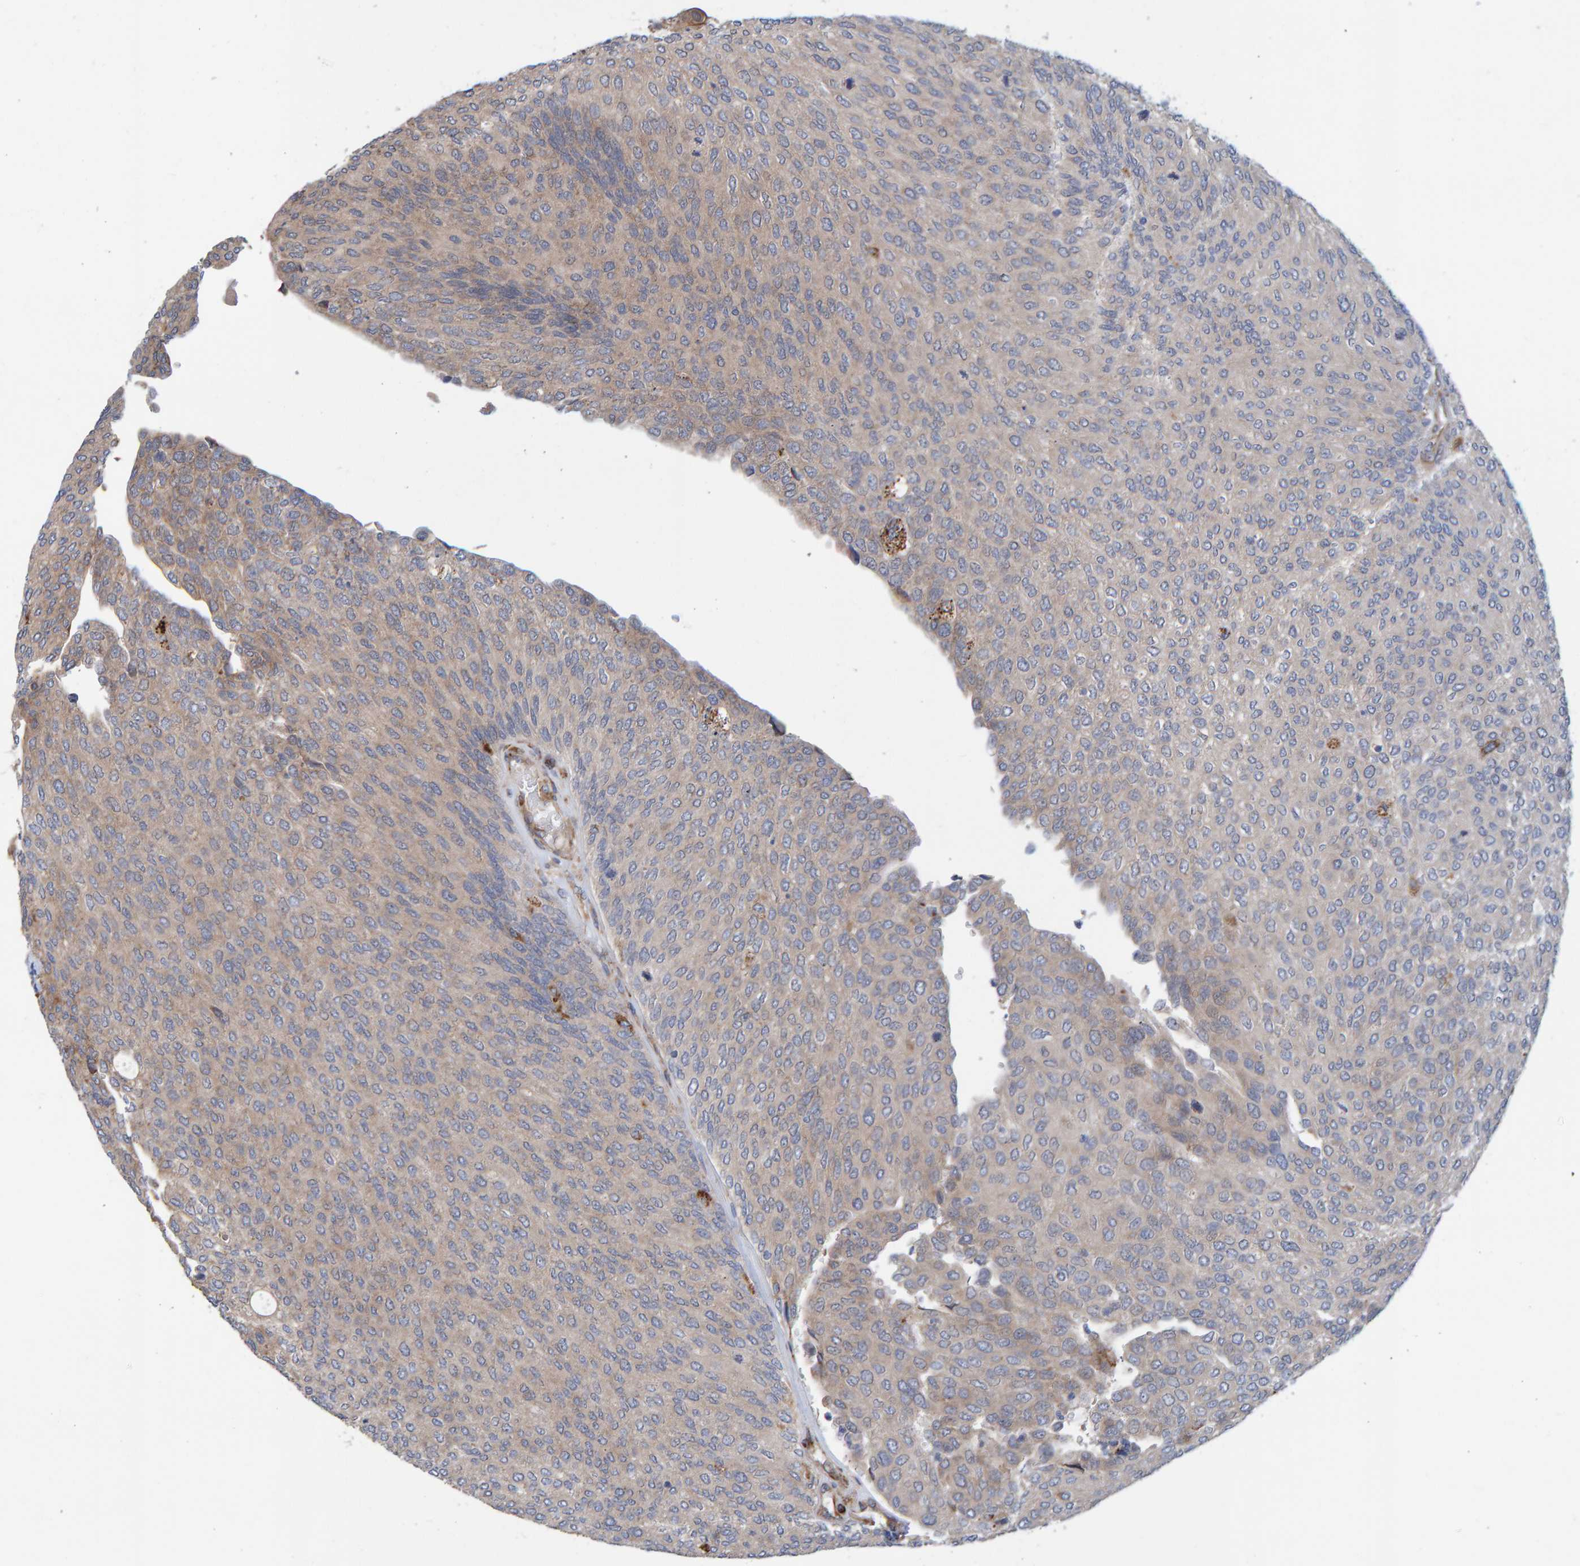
{"staining": {"intensity": "moderate", "quantity": "25%-75%", "location": "cytoplasmic/membranous"}, "tissue": "urothelial cancer", "cell_type": "Tumor cells", "image_type": "cancer", "snomed": [{"axis": "morphology", "description": "Urothelial carcinoma, Low grade"}, {"axis": "topography", "description": "Urinary bladder"}], "caption": "A photomicrograph of urothelial cancer stained for a protein shows moderate cytoplasmic/membranous brown staining in tumor cells.", "gene": "KIAA0753", "patient": {"sex": "female", "age": 79}}